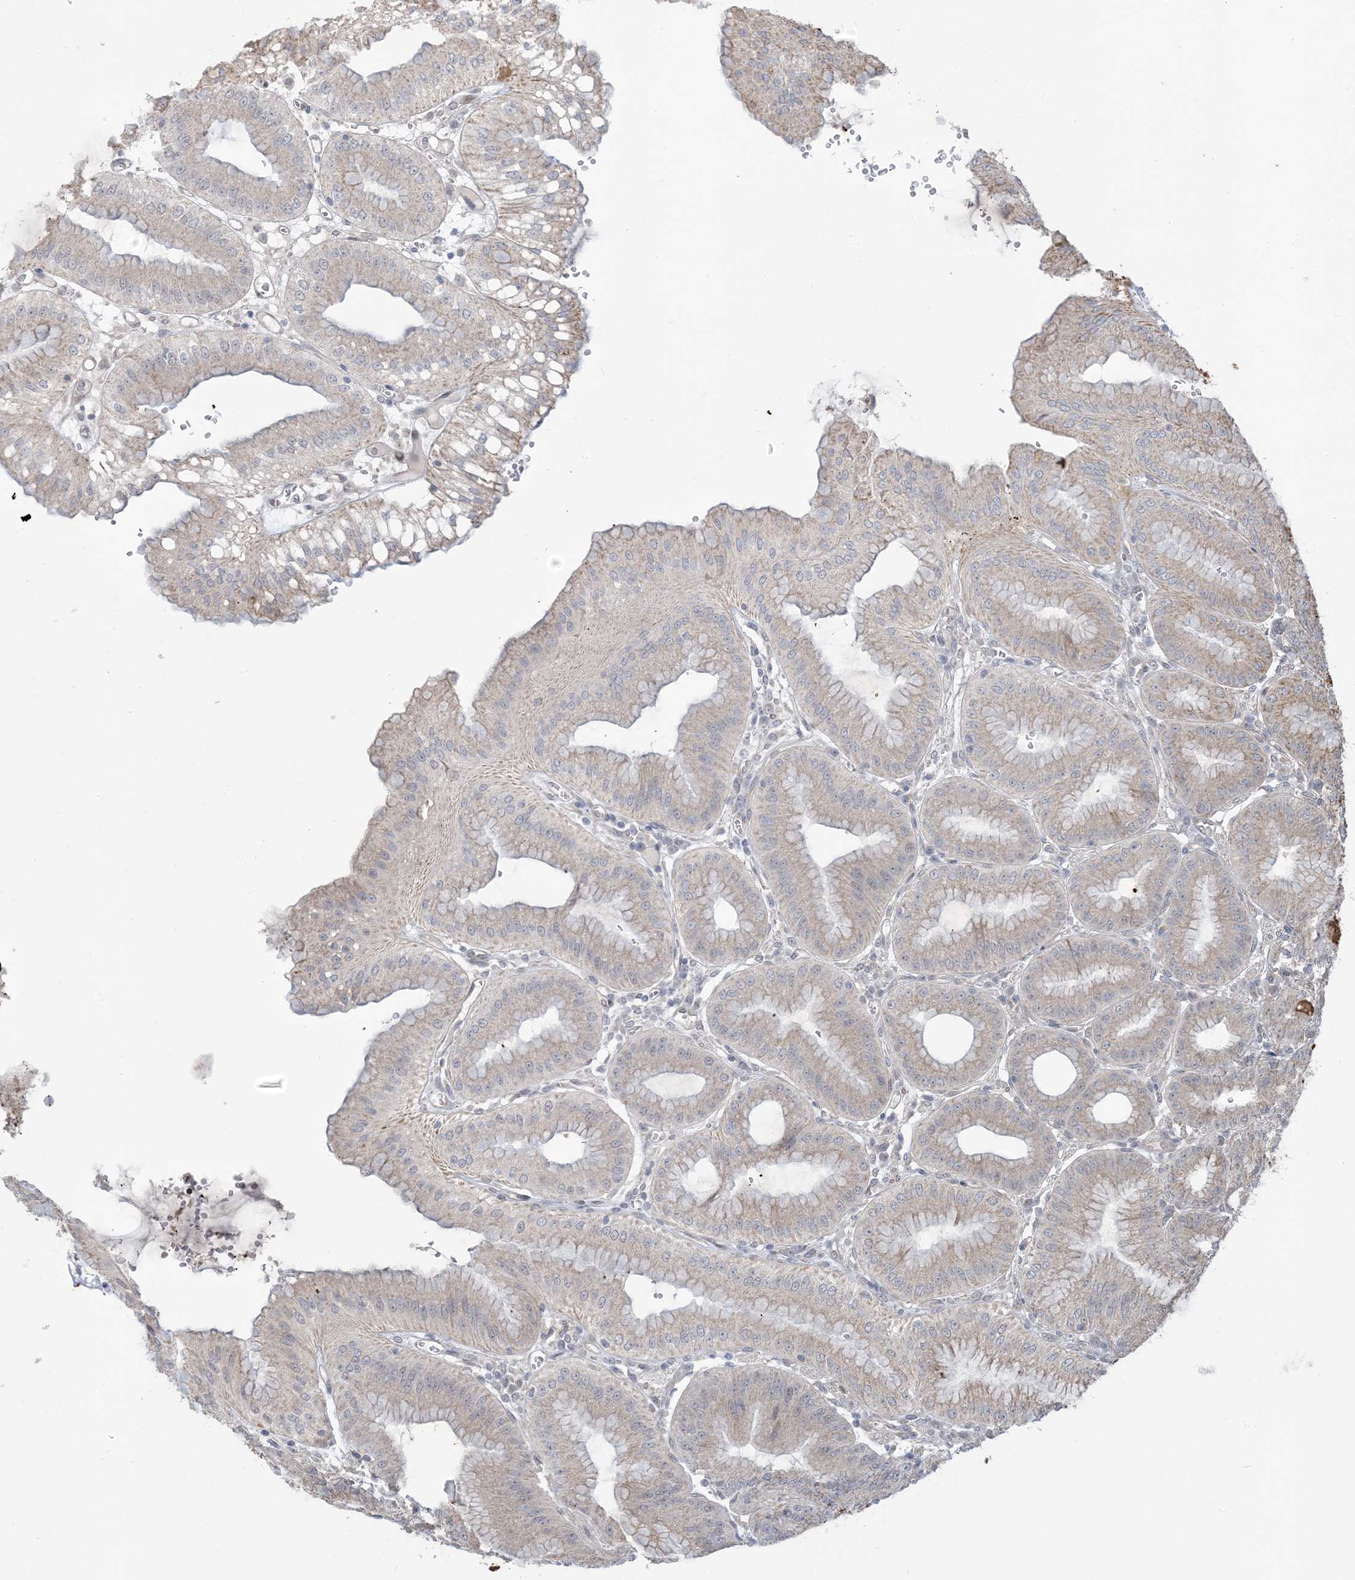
{"staining": {"intensity": "moderate", "quantity": "25%-75%", "location": "cytoplasmic/membranous,nuclear"}, "tissue": "stomach", "cell_type": "Glandular cells", "image_type": "normal", "snomed": [{"axis": "morphology", "description": "Normal tissue, NOS"}, {"axis": "topography", "description": "Stomach, lower"}], "caption": "DAB (3,3'-diaminobenzidine) immunohistochemical staining of benign human stomach exhibits moderate cytoplasmic/membranous,nuclear protein expression in approximately 25%-75% of glandular cells. (brown staining indicates protein expression, while blue staining denotes nuclei).", "gene": "FAM9B", "patient": {"sex": "male", "age": 71}}